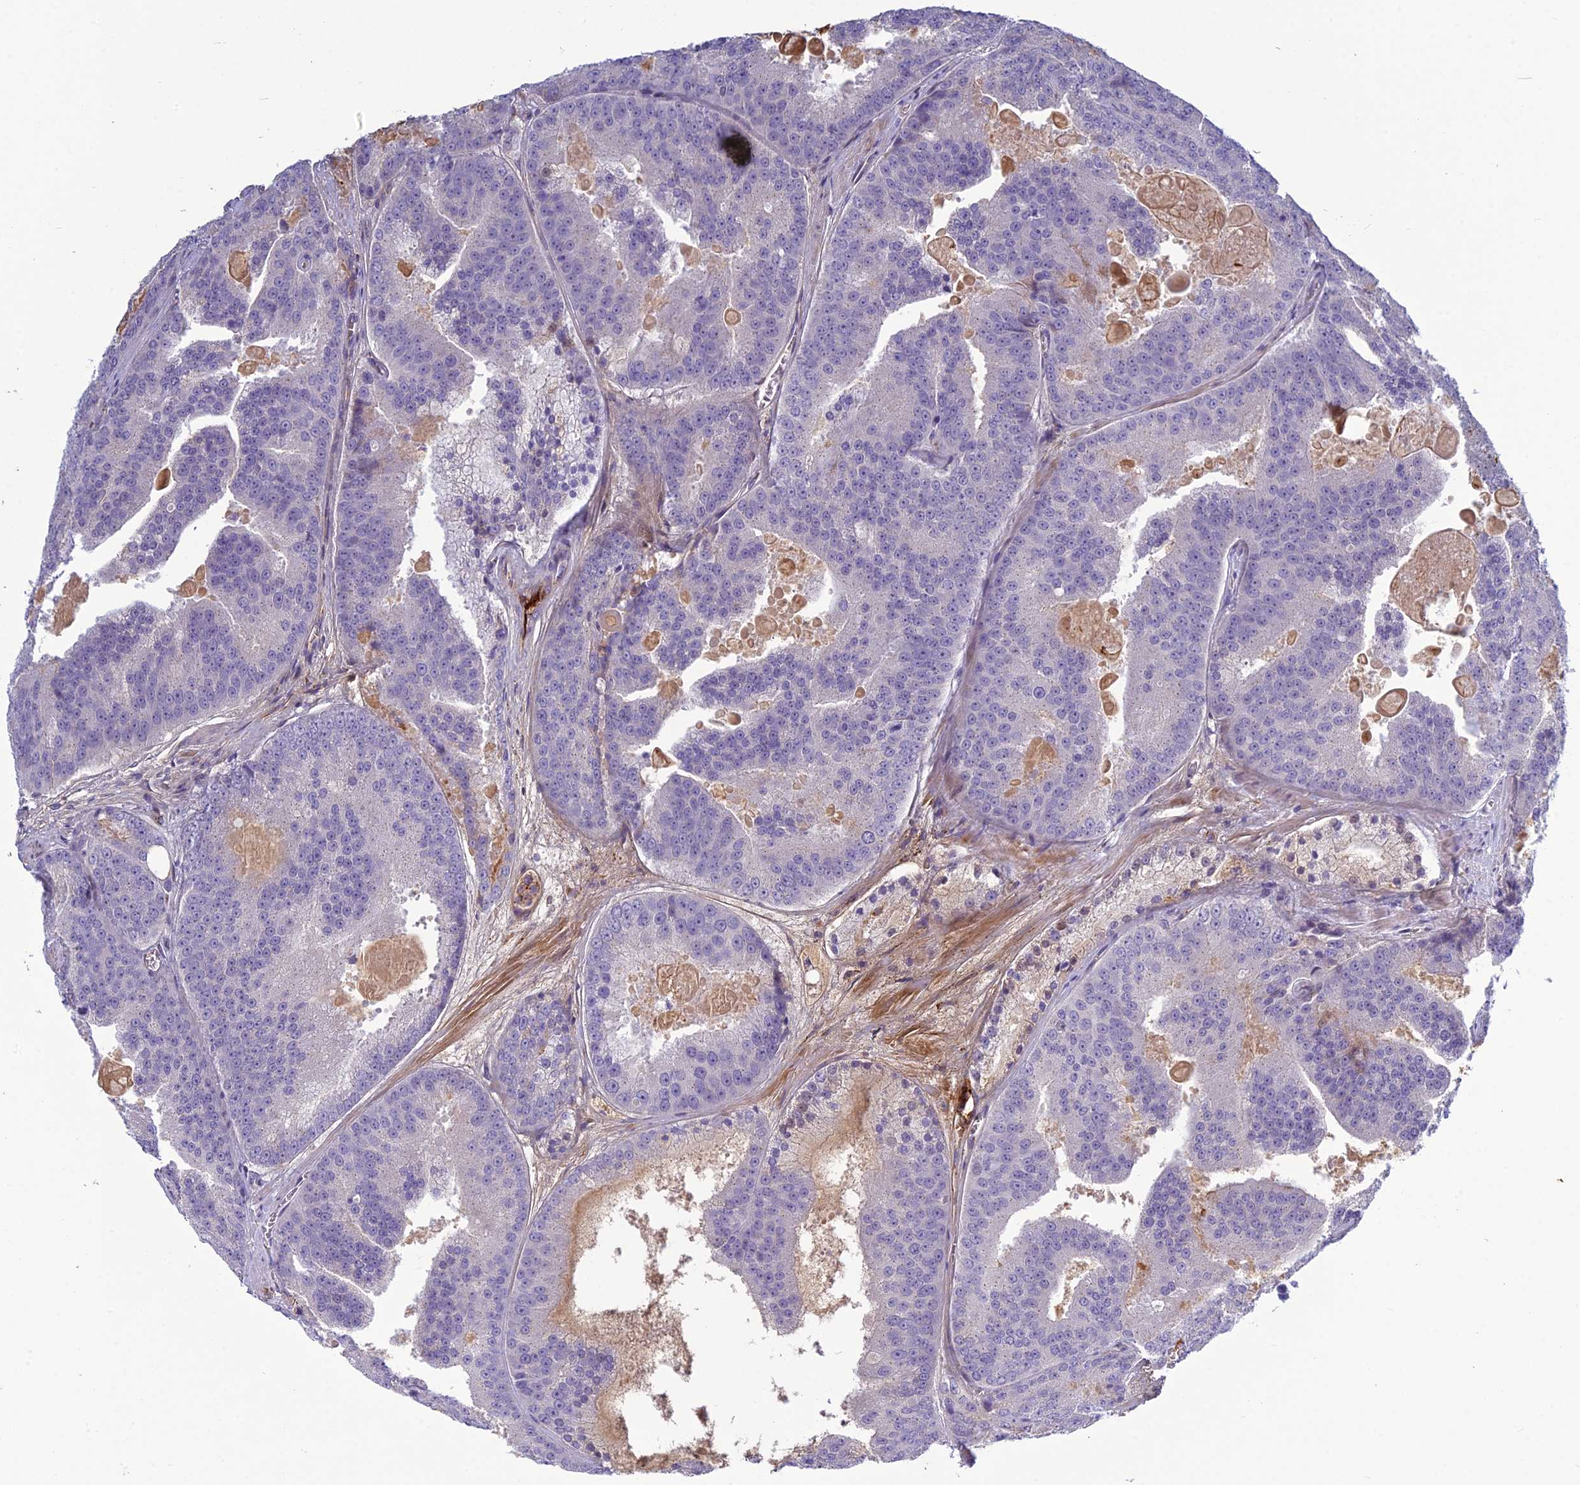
{"staining": {"intensity": "negative", "quantity": "none", "location": "none"}, "tissue": "prostate cancer", "cell_type": "Tumor cells", "image_type": "cancer", "snomed": [{"axis": "morphology", "description": "Adenocarcinoma, High grade"}, {"axis": "topography", "description": "Prostate"}], "caption": "A photomicrograph of human prostate cancer is negative for staining in tumor cells.", "gene": "CLEC11A", "patient": {"sex": "male", "age": 61}}